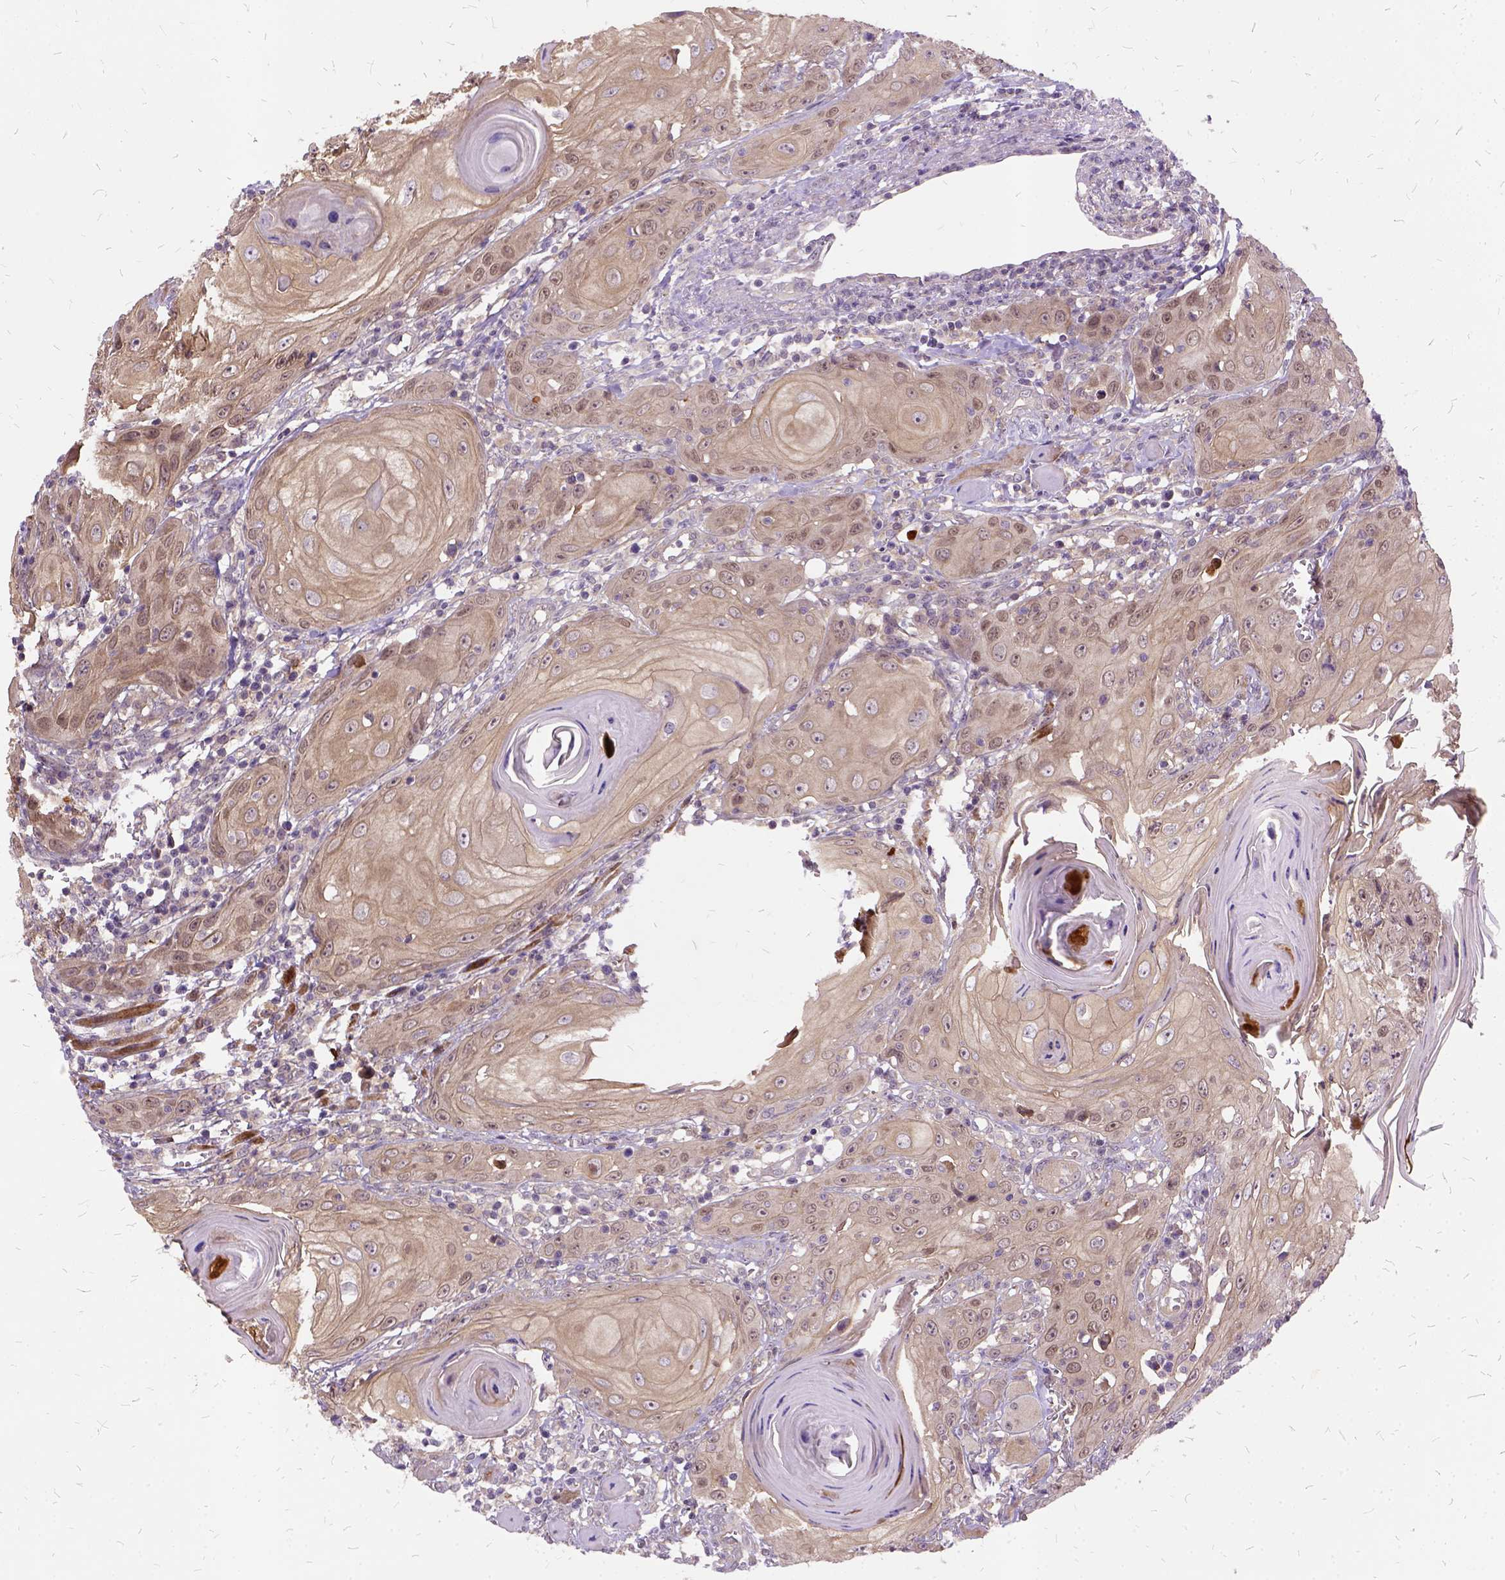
{"staining": {"intensity": "weak", "quantity": ">75%", "location": "cytoplasmic/membranous"}, "tissue": "head and neck cancer", "cell_type": "Tumor cells", "image_type": "cancer", "snomed": [{"axis": "morphology", "description": "Squamous cell carcinoma, NOS"}, {"axis": "topography", "description": "Head-Neck"}], "caption": "Human head and neck squamous cell carcinoma stained for a protein (brown) demonstrates weak cytoplasmic/membranous positive expression in about >75% of tumor cells.", "gene": "ILRUN", "patient": {"sex": "female", "age": 80}}